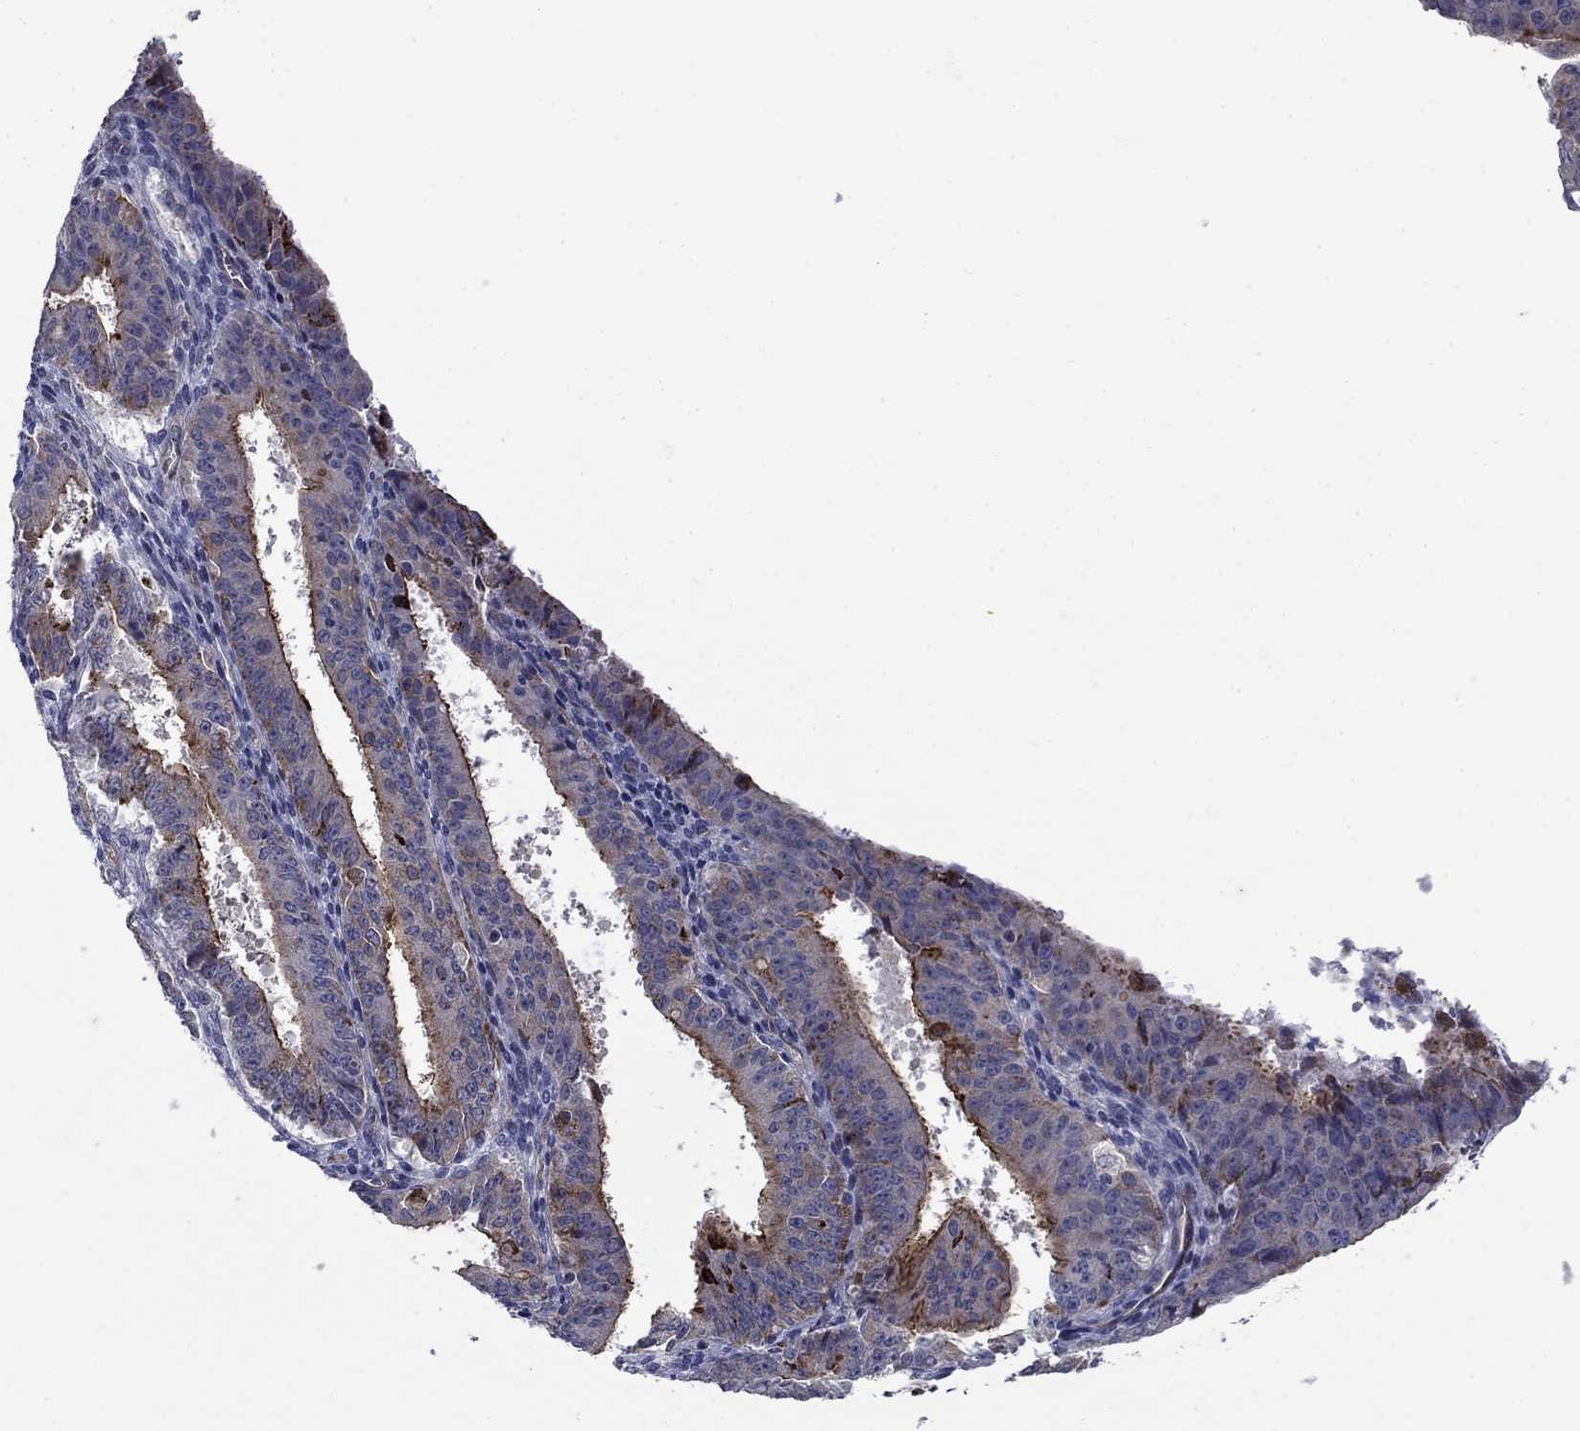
{"staining": {"intensity": "strong", "quantity": "25%-75%", "location": "cytoplasmic/membranous"}, "tissue": "ovarian cancer", "cell_type": "Tumor cells", "image_type": "cancer", "snomed": [{"axis": "morphology", "description": "Carcinoma, endometroid"}, {"axis": "topography", "description": "Ovary"}], "caption": "There is high levels of strong cytoplasmic/membranous positivity in tumor cells of ovarian cancer (endometroid carcinoma), as demonstrated by immunohistochemical staining (brown color).", "gene": "SLC7A1", "patient": {"sex": "female", "age": 42}}